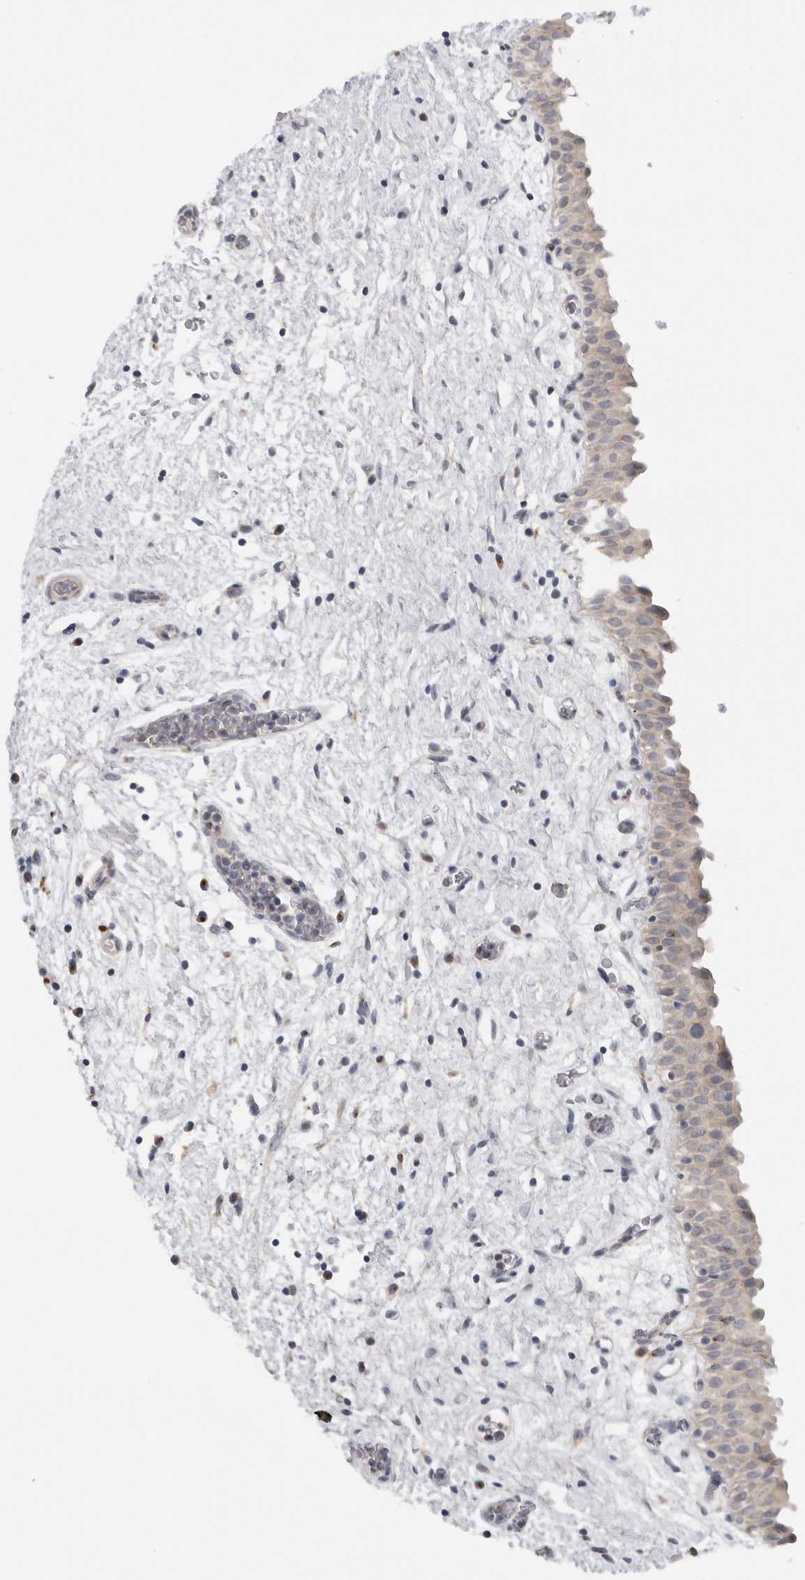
{"staining": {"intensity": "weak", "quantity": ">75%", "location": "cytoplasmic/membranous"}, "tissue": "urinary bladder", "cell_type": "Urothelial cells", "image_type": "normal", "snomed": [{"axis": "morphology", "description": "Normal tissue, NOS"}, {"axis": "topography", "description": "Urinary bladder"}], "caption": "Urothelial cells show weak cytoplasmic/membranous expression in about >75% of cells in normal urinary bladder. The protein of interest is stained brown, and the nuclei are stained in blue (DAB (3,3'-diaminobenzidine) IHC with brightfield microscopy, high magnification).", "gene": "MGAT1", "patient": {"sex": "male", "age": 82}}